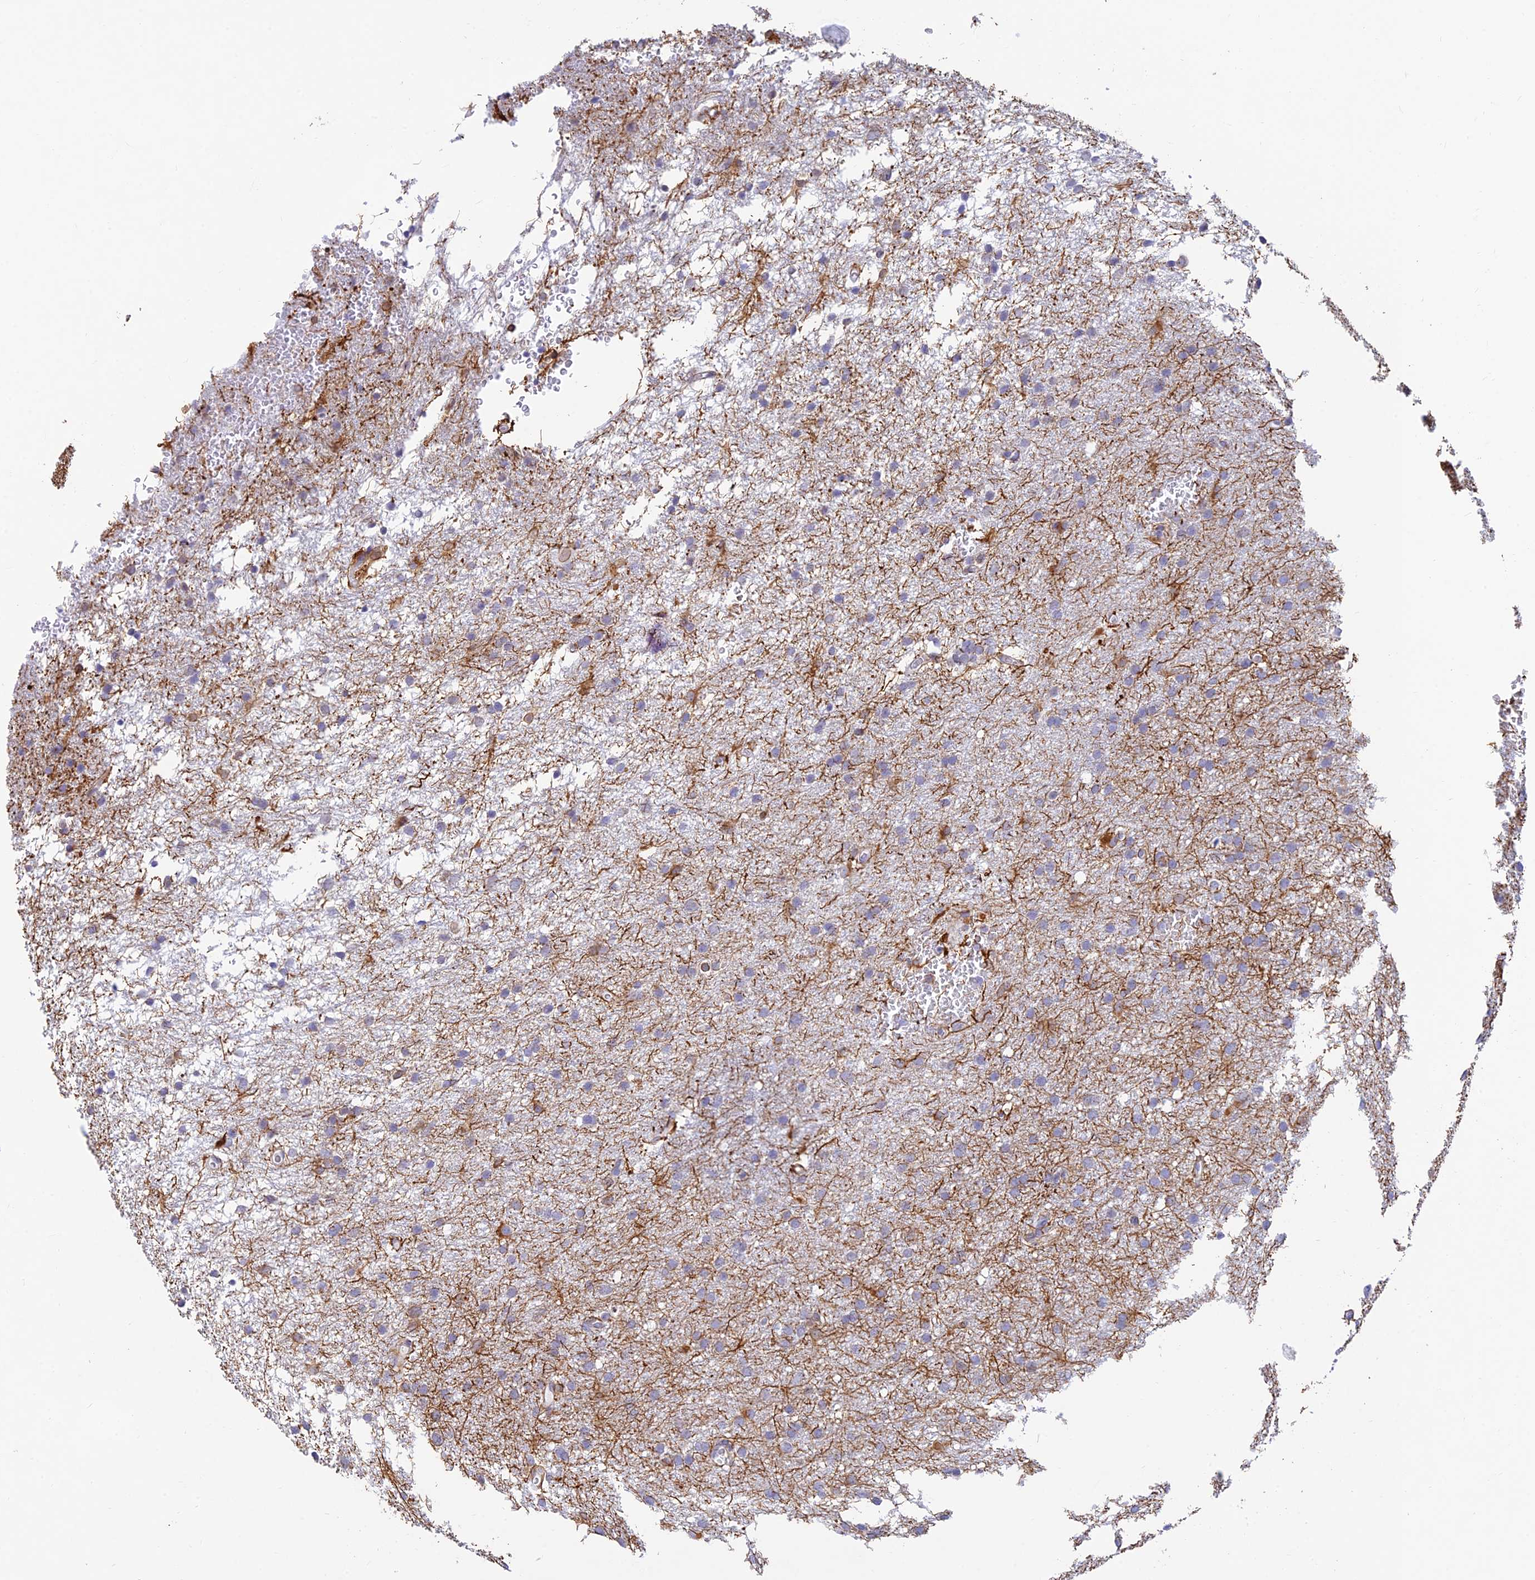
{"staining": {"intensity": "weak", "quantity": "25%-75%", "location": "cytoplasmic/membranous"}, "tissue": "glioma", "cell_type": "Tumor cells", "image_type": "cancer", "snomed": [{"axis": "morphology", "description": "Glioma, malignant, High grade"}, {"axis": "topography", "description": "Cerebral cortex"}], "caption": "This micrograph displays IHC staining of malignant glioma (high-grade), with low weak cytoplasmic/membranous staining in about 25%-75% of tumor cells.", "gene": "ALDH1L2", "patient": {"sex": "female", "age": 36}}